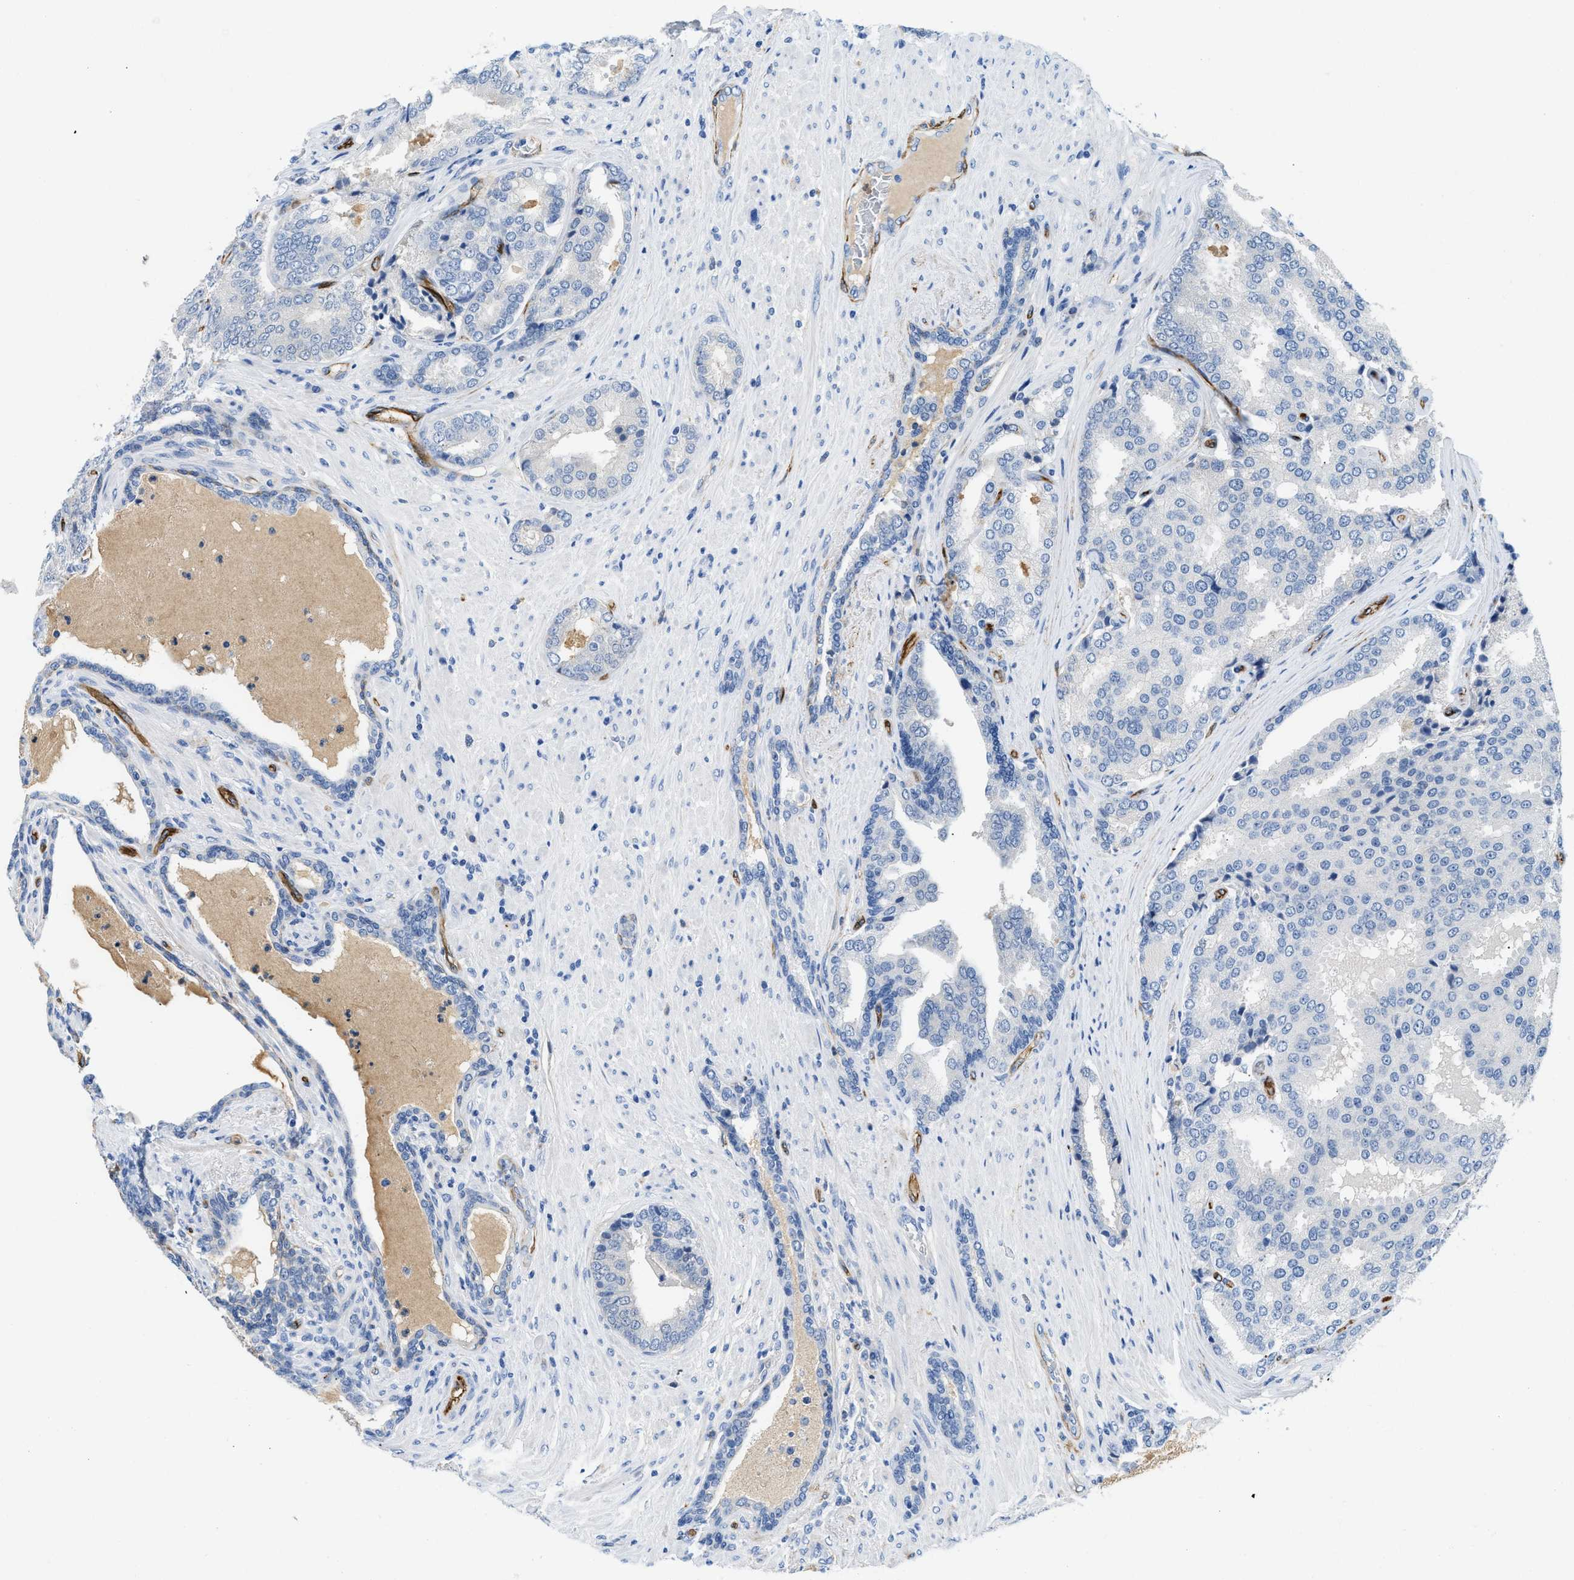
{"staining": {"intensity": "negative", "quantity": "none", "location": "none"}, "tissue": "prostate cancer", "cell_type": "Tumor cells", "image_type": "cancer", "snomed": [{"axis": "morphology", "description": "Adenocarcinoma, High grade"}, {"axis": "topography", "description": "Prostate"}], "caption": "Human prostate adenocarcinoma (high-grade) stained for a protein using IHC demonstrates no staining in tumor cells.", "gene": "SPEG", "patient": {"sex": "male", "age": 50}}